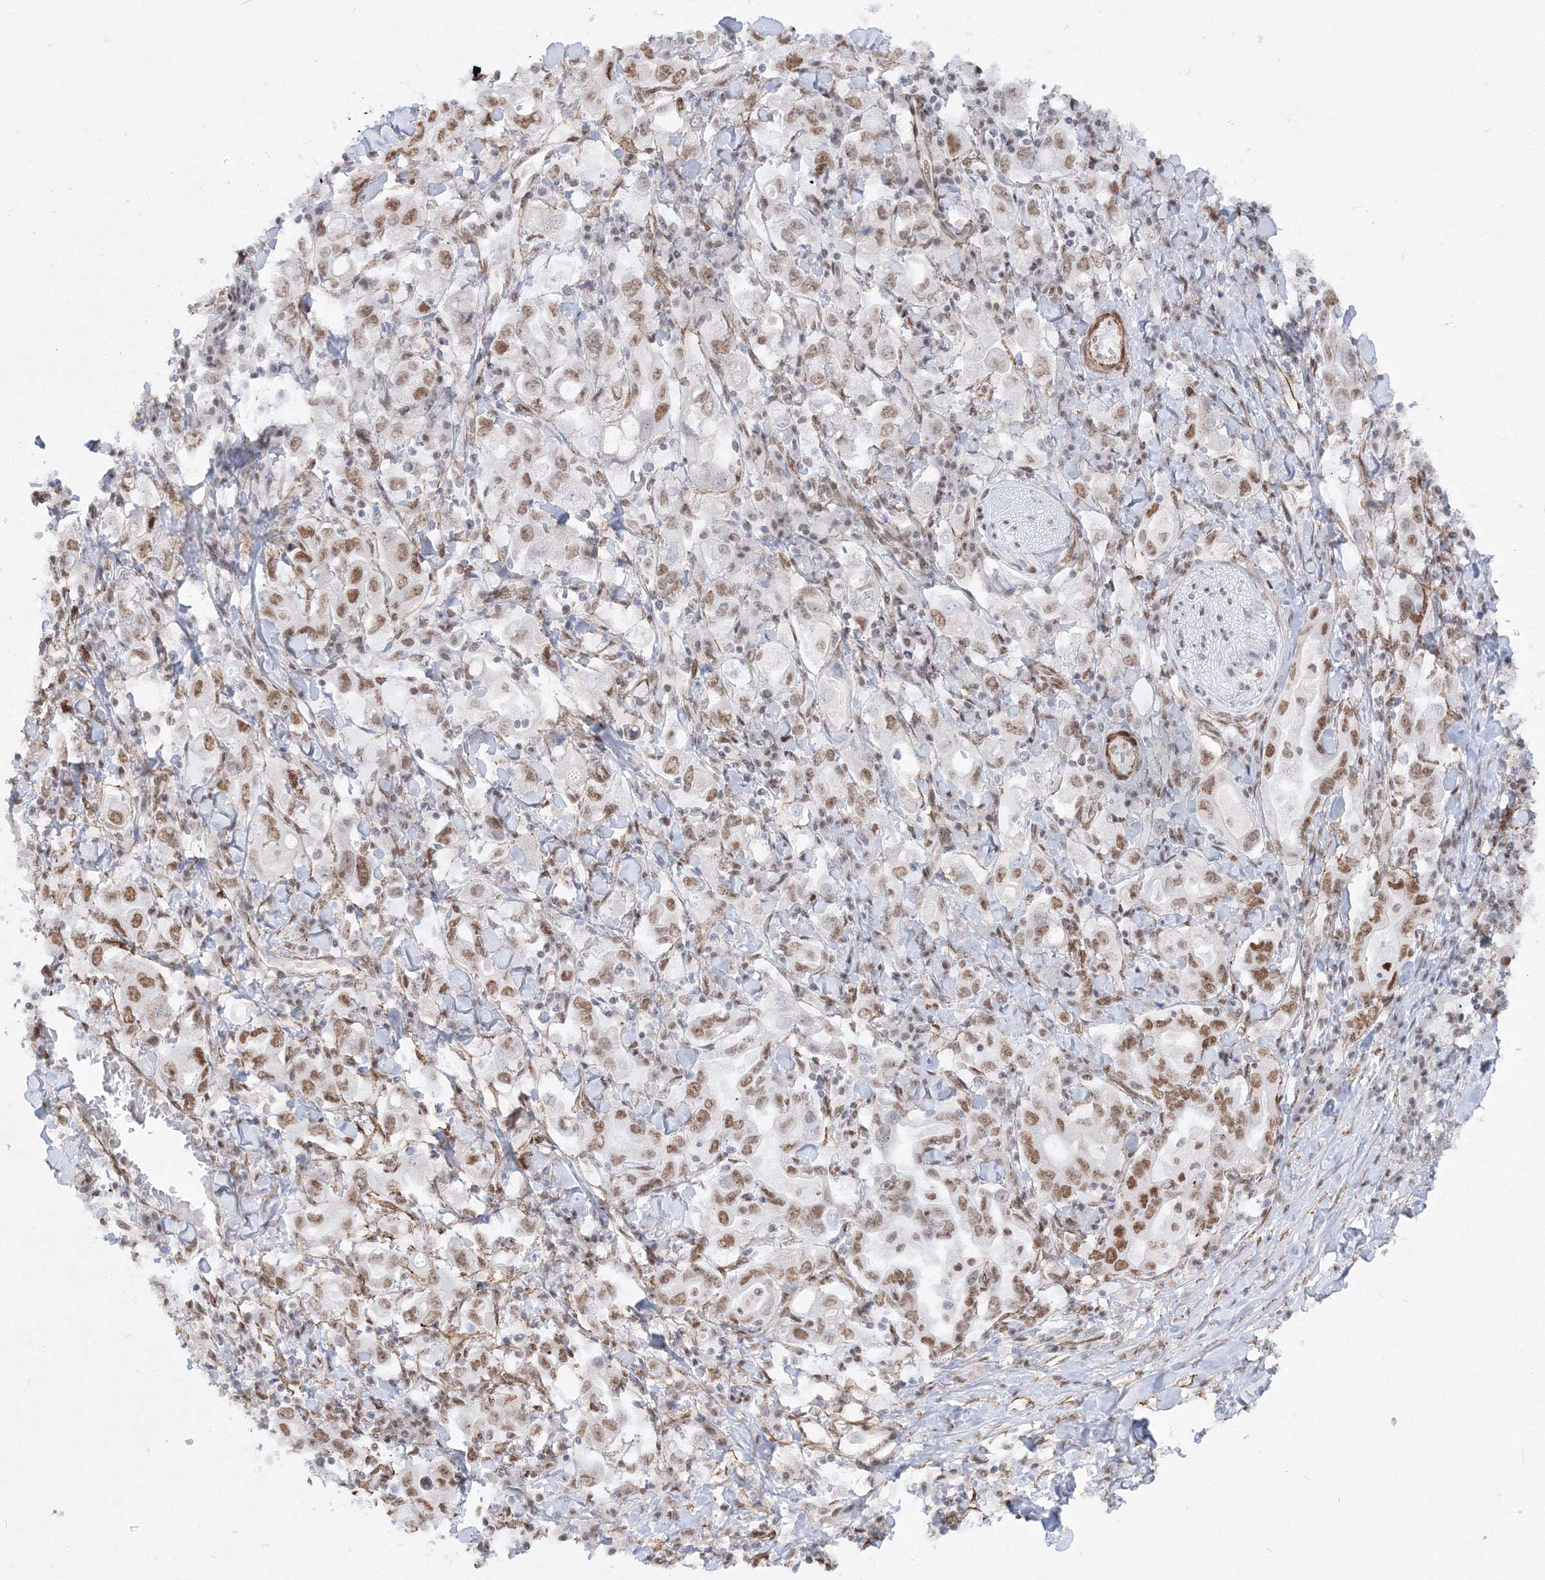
{"staining": {"intensity": "moderate", "quantity": ">75%", "location": "cytoplasmic/membranous"}, "tissue": "stomach cancer", "cell_type": "Tumor cells", "image_type": "cancer", "snomed": [{"axis": "morphology", "description": "Adenocarcinoma, NOS"}, {"axis": "topography", "description": "Stomach, upper"}], "caption": "Human stomach adenocarcinoma stained with a protein marker displays moderate staining in tumor cells.", "gene": "ZNF638", "patient": {"sex": "male", "age": 62}}